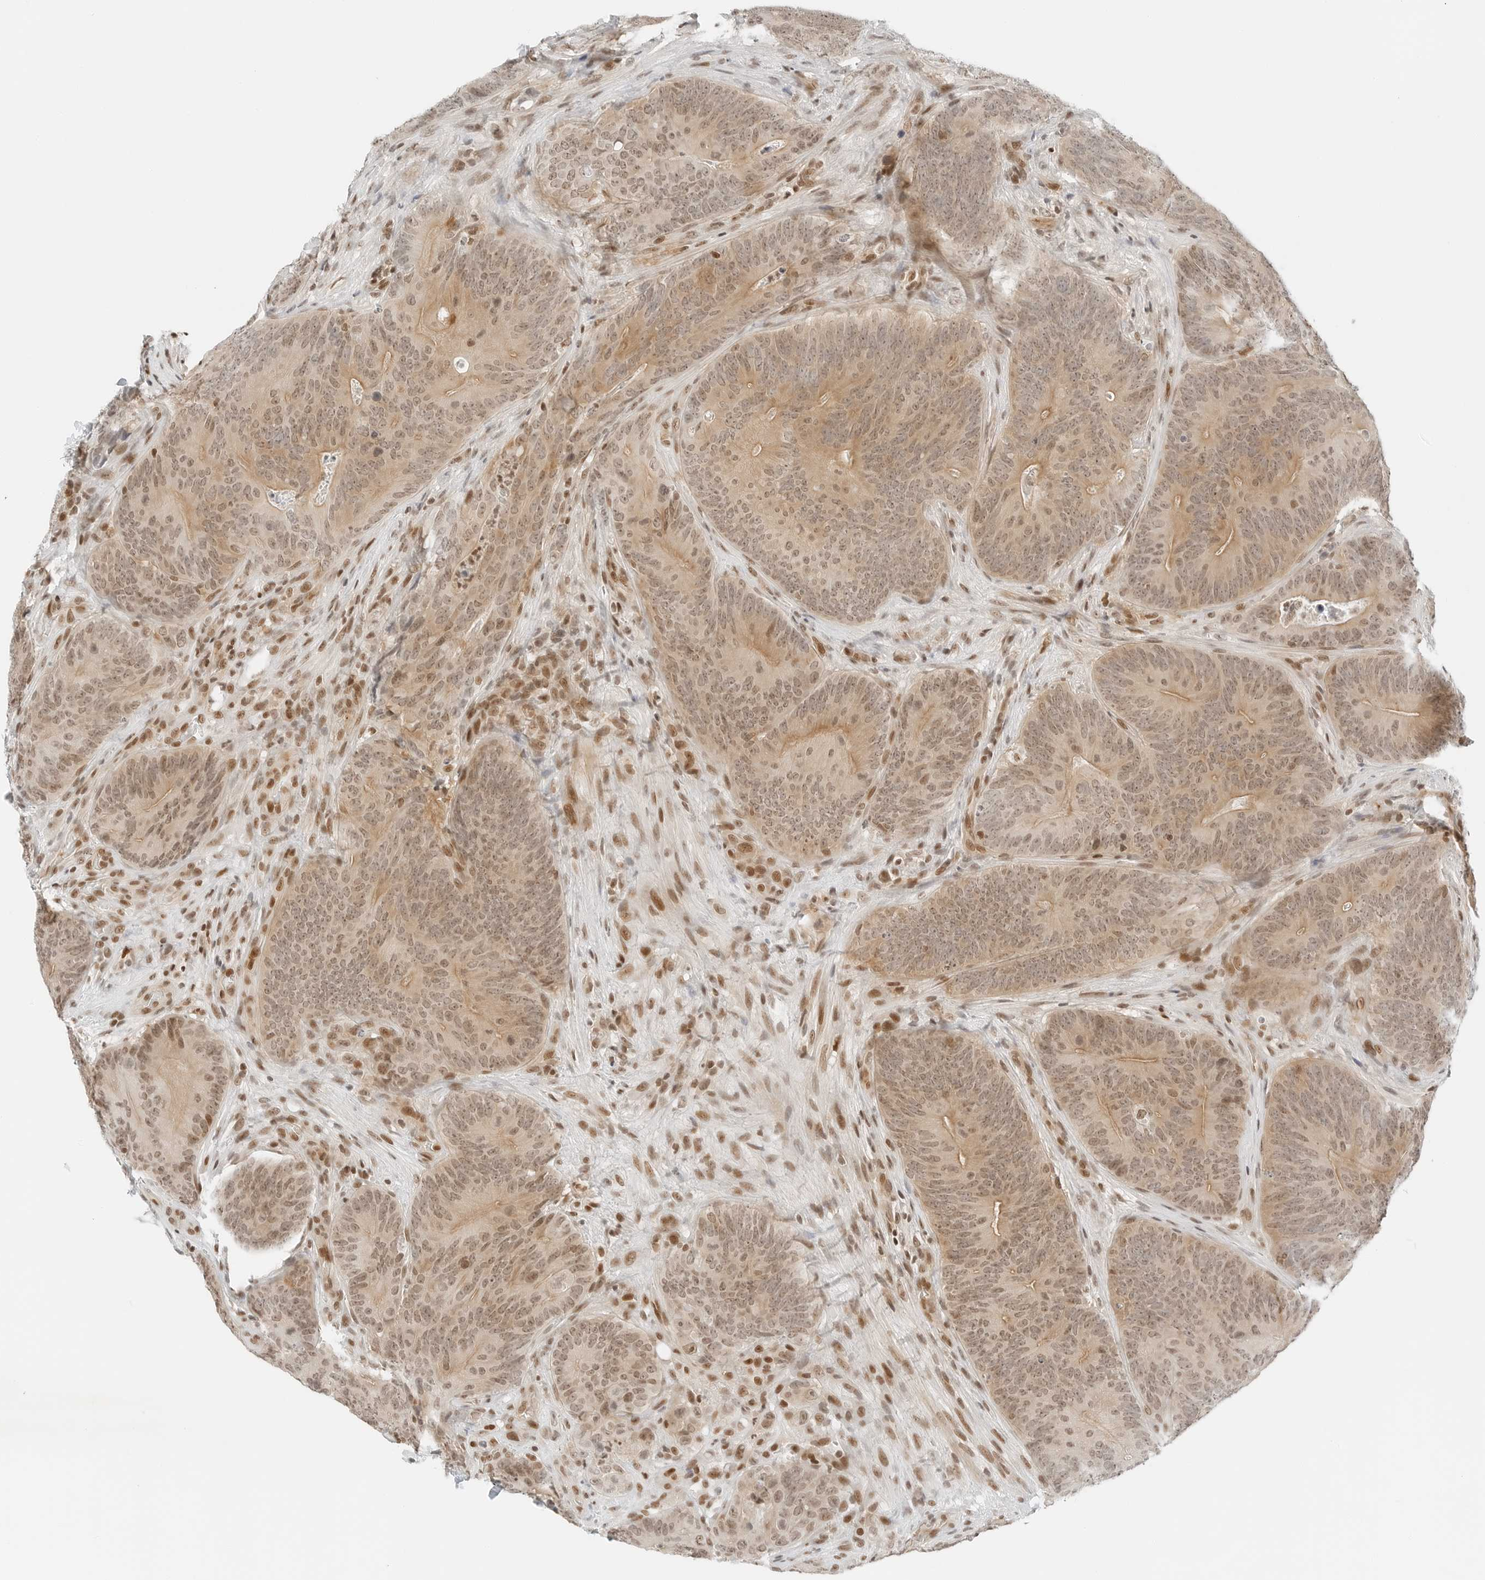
{"staining": {"intensity": "moderate", "quantity": ">75%", "location": "cytoplasmic/membranous,nuclear"}, "tissue": "colorectal cancer", "cell_type": "Tumor cells", "image_type": "cancer", "snomed": [{"axis": "morphology", "description": "Normal tissue, NOS"}, {"axis": "topography", "description": "Colon"}], "caption": "Brown immunohistochemical staining in colorectal cancer shows moderate cytoplasmic/membranous and nuclear expression in approximately >75% of tumor cells. The staining was performed using DAB, with brown indicating positive protein expression. Nuclei are stained blue with hematoxylin.", "gene": "CRTC2", "patient": {"sex": "female", "age": 82}}